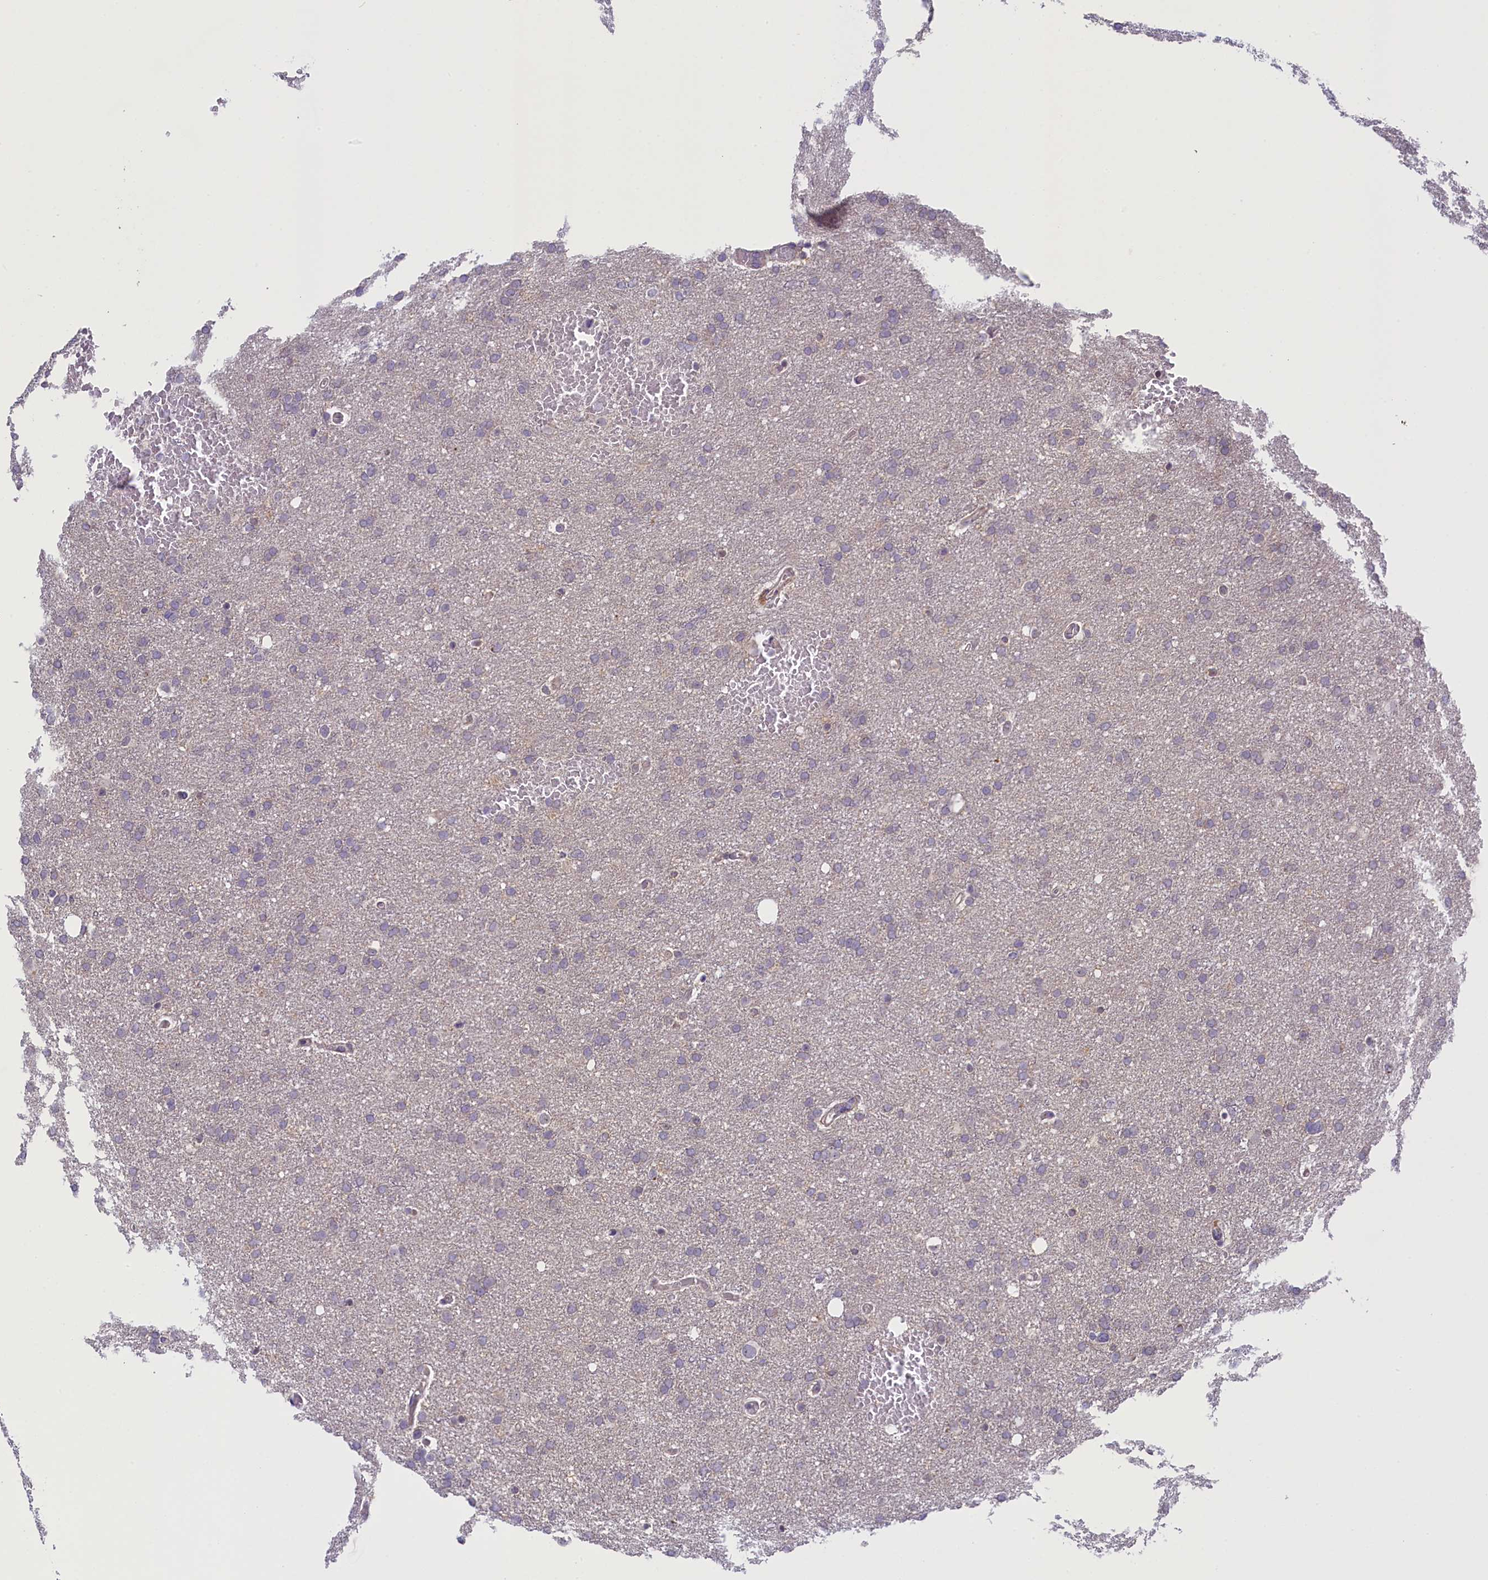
{"staining": {"intensity": "negative", "quantity": "none", "location": "none"}, "tissue": "glioma", "cell_type": "Tumor cells", "image_type": "cancer", "snomed": [{"axis": "morphology", "description": "Glioma, malignant, High grade"}, {"axis": "topography", "description": "Cerebral cortex"}], "caption": "The immunohistochemistry histopathology image has no significant positivity in tumor cells of glioma tissue.", "gene": "CCL23", "patient": {"sex": "female", "age": 36}}